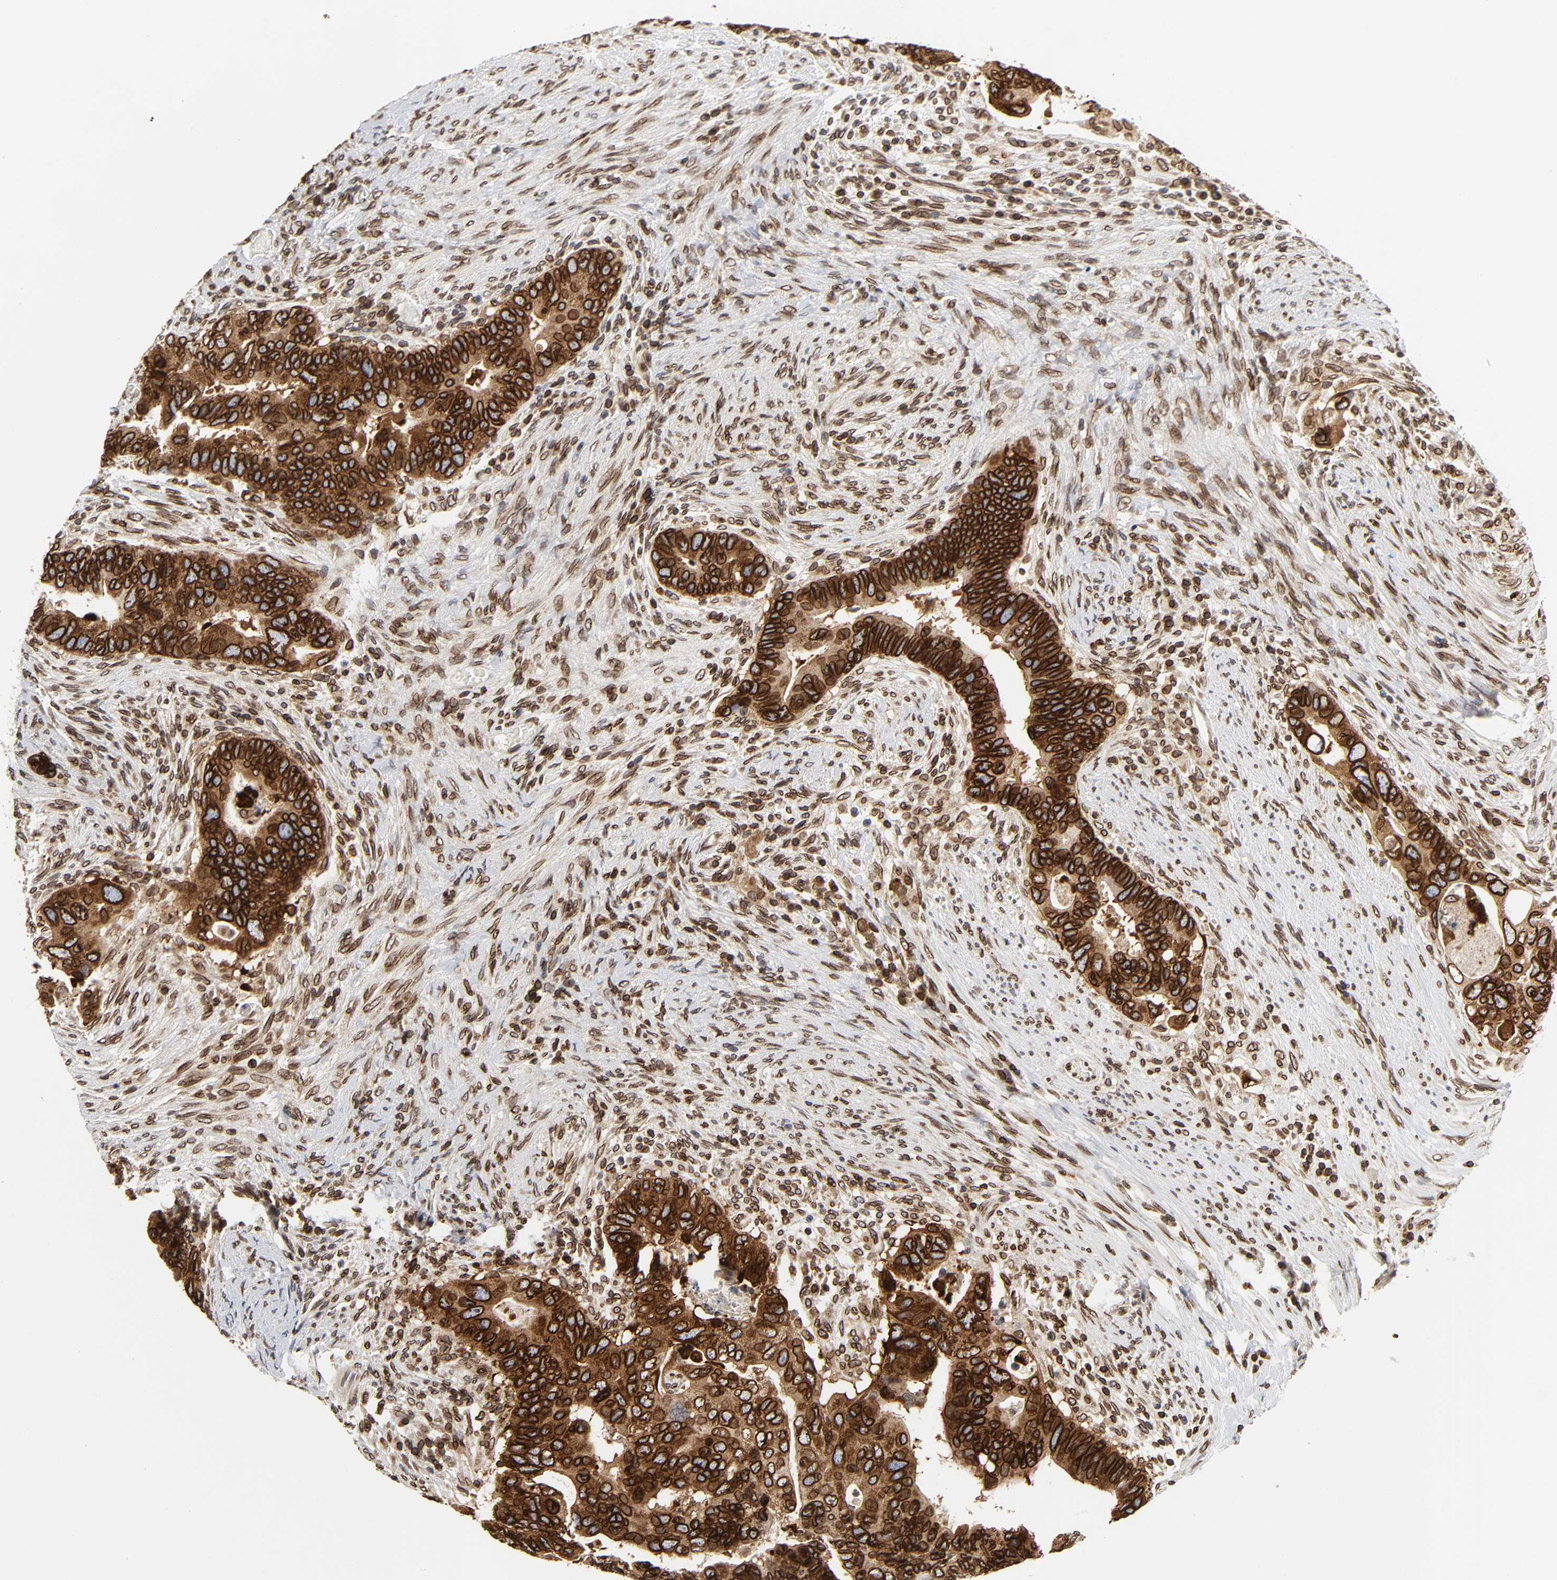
{"staining": {"intensity": "strong", "quantity": ">75%", "location": "cytoplasmic/membranous,nuclear"}, "tissue": "colorectal cancer", "cell_type": "Tumor cells", "image_type": "cancer", "snomed": [{"axis": "morphology", "description": "Adenocarcinoma, NOS"}, {"axis": "topography", "description": "Rectum"}], "caption": "This histopathology image displays immunohistochemistry staining of human colorectal cancer, with high strong cytoplasmic/membranous and nuclear positivity in about >75% of tumor cells.", "gene": "RANGAP1", "patient": {"sex": "male", "age": 53}}